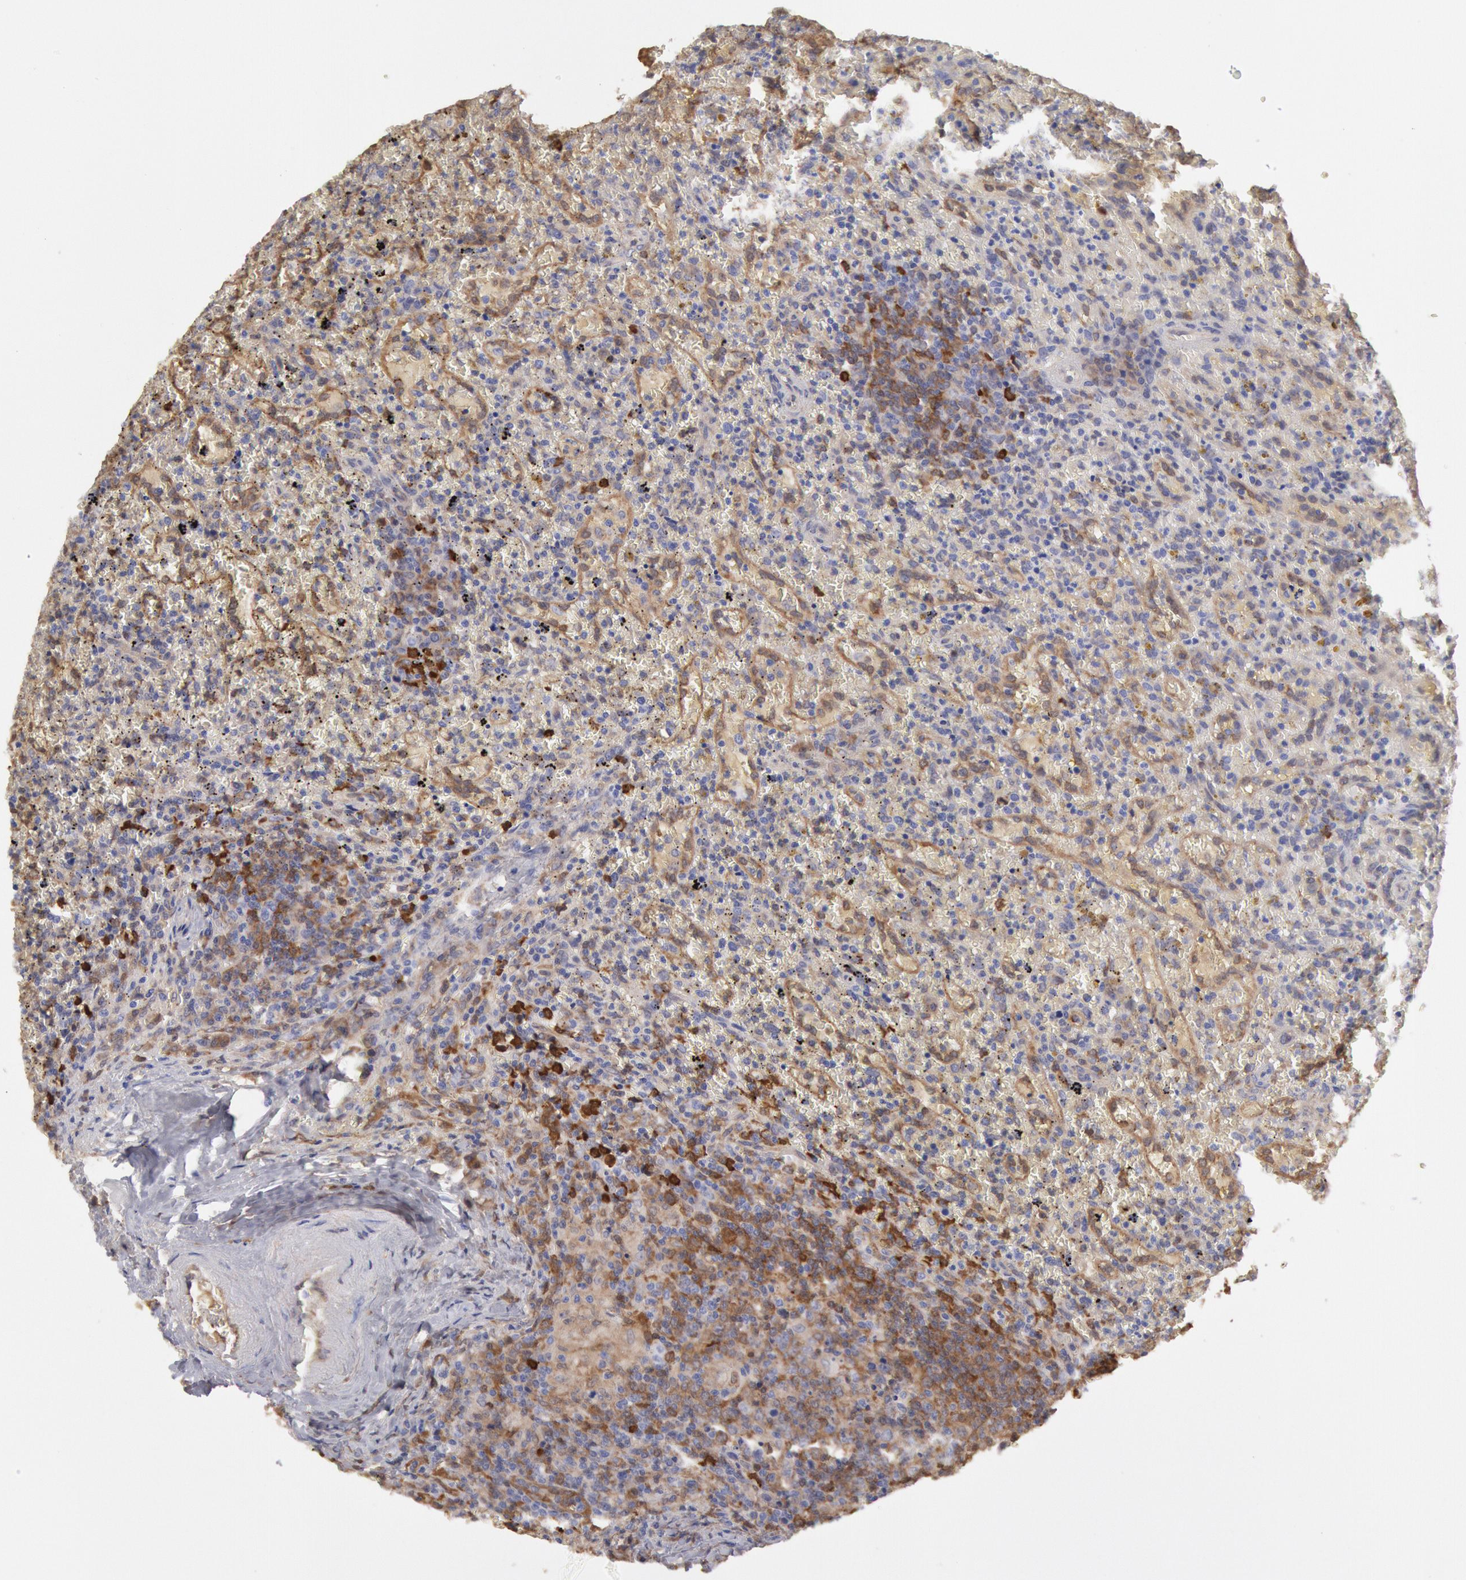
{"staining": {"intensity": "negative", "quantity": "none", "location": "none"}, "tissue": "lymphoma", "cell_type": "Tumor cells", "image_type": "cancer", "snomed": [{"axis": "morphology", "description": "Malignant lymphoma, non-Hodgkin's type, High grade"}, {"axis": "topography", "description": "Spleen"}, {"axis": "topography", "description": "Lymph node"}], "caption": "A high-resolution photomicrograph shows IHC staining of lymphoma, which demonstrates no significant expression in tumor cells.", "gene": "CCDC50", "patient": {"sex": "female", "age": 70}}